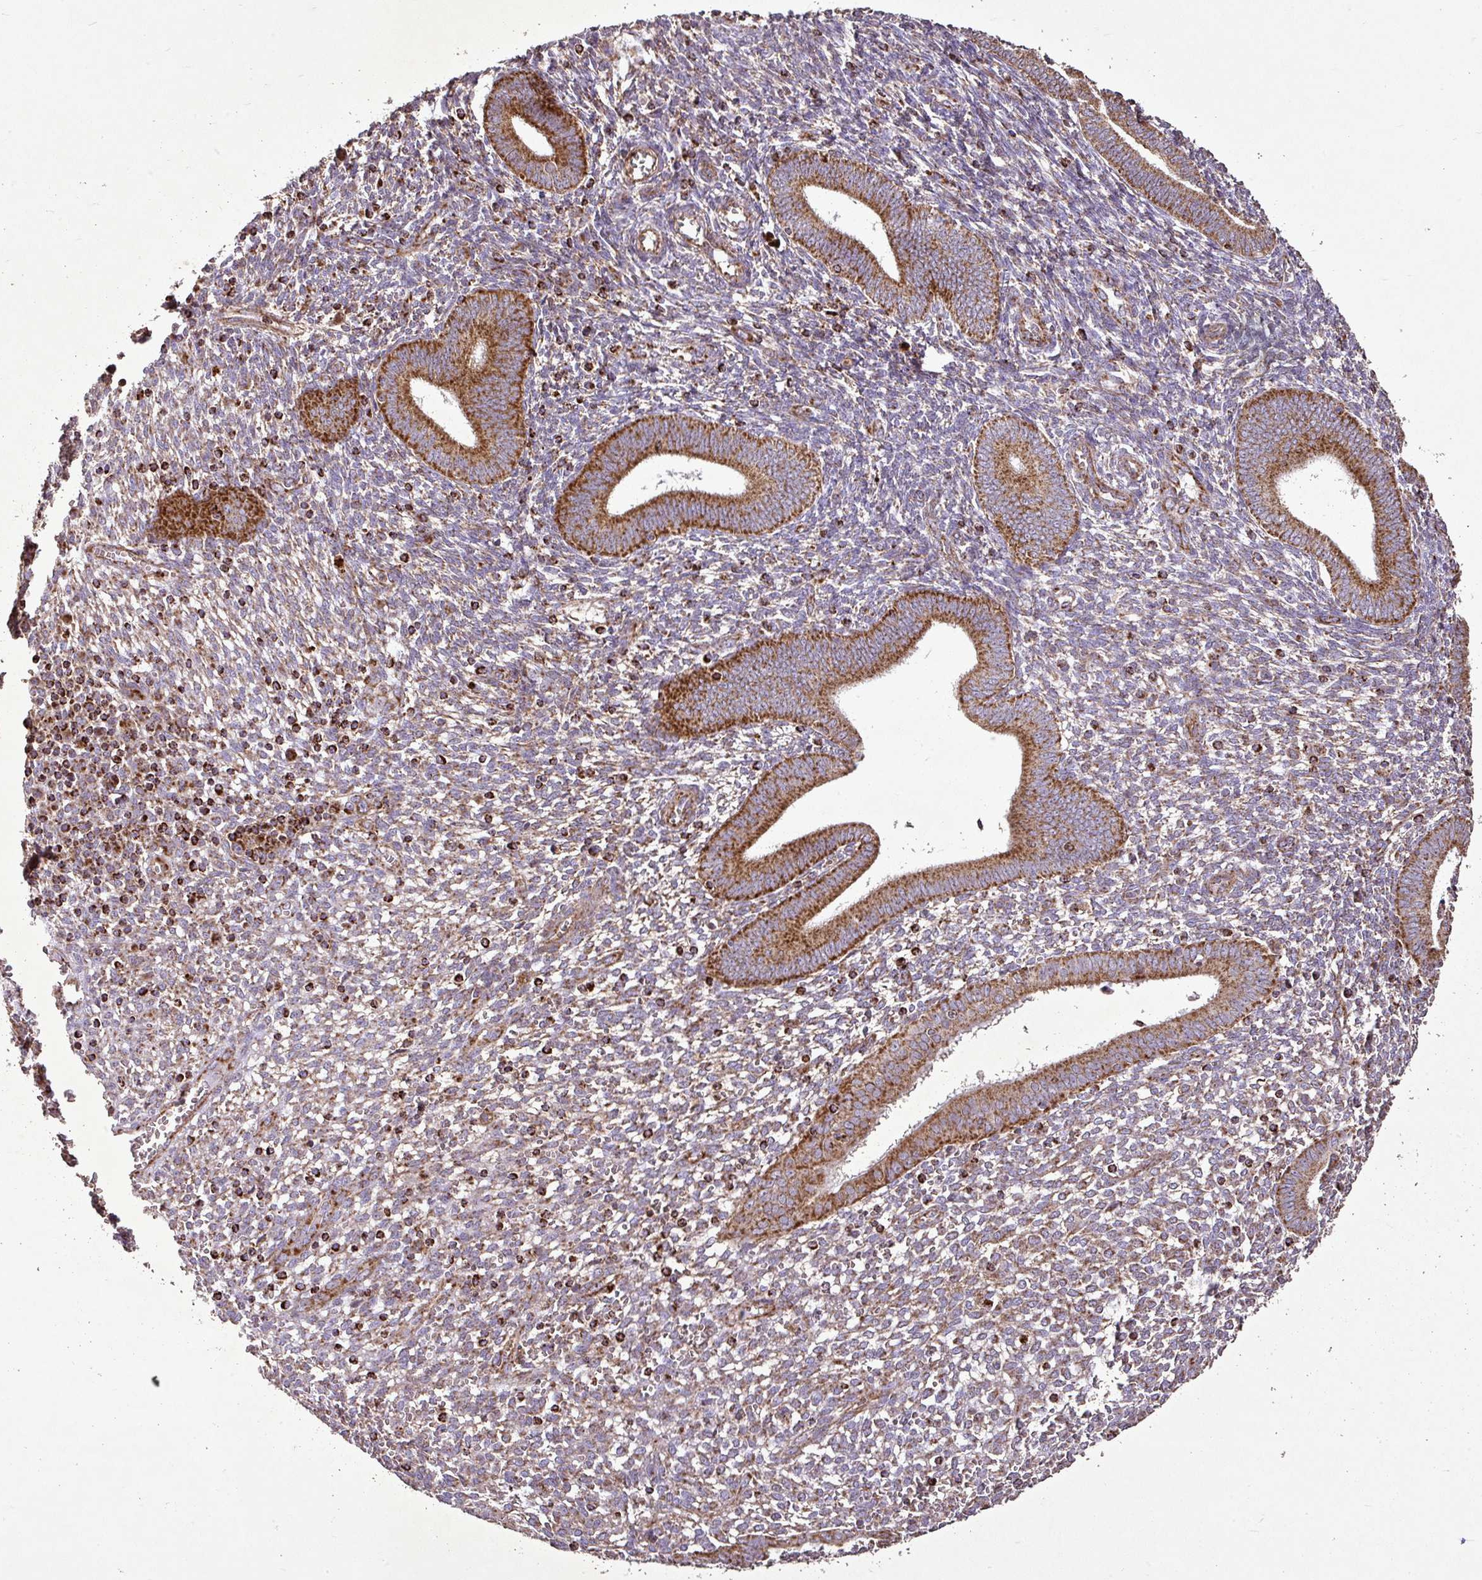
{"staining": {"intensity": "moderate", "quantity": "25%-75%", "location": "cytoplasmic/membranous"}, "tissue": "endometrium", "cell_type": "Cells in endometrial stroma", "image_type": "normal", "snomed": [{"axis": "morphology", "description": "Normal tissue, NOS"}, {"axis": "topography", "description": "Endometrium"}], "caption": "Cells in endometrial stroma reveal moderate cytoplasmic/membranous expression in about 25%-75% of cells in benign endometrium. The staining was performed using DAB to visualize the protein expression in brown, while the nuclei were stained in blue with hematoxylin (Magnification: 20x).", "gene": "AGK", "patient": {"sex": "female", "age": 41}}